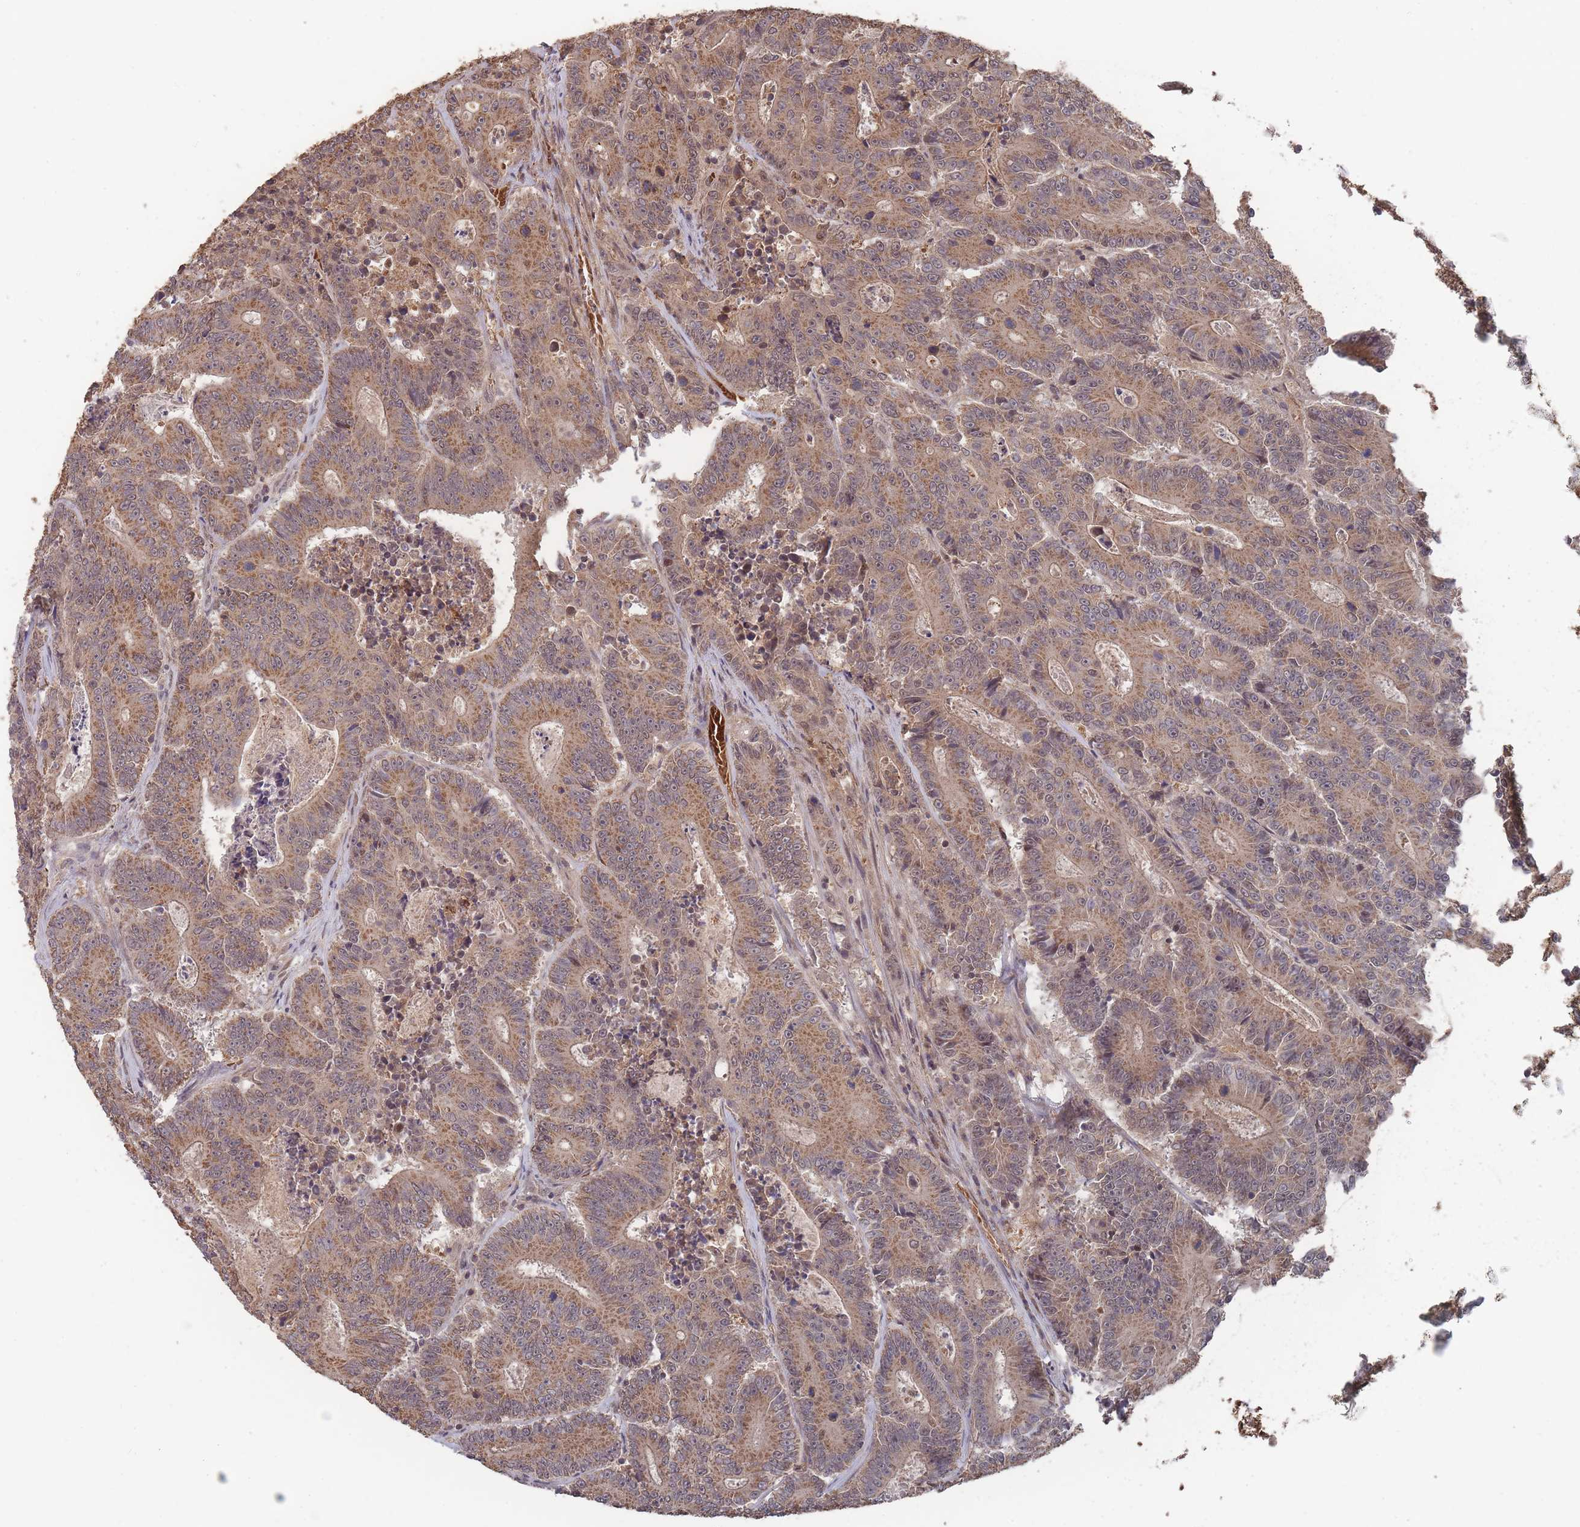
{"staining": {"intensity": "moderate", "quantity": ">75%", "location": "cytoplasmic/membranous"}, "tissue": "colorectal cancer", "cell_type": "Tumor cells", "image_type": "cancer", "snomed": [{"axis": "morphology", "description": "Adenocarcinoma, NOS"}, {"axis": "topography", "description": "Colon"}], "caption": "Immunohistochemistry micrograph of neoplastic tissue: colorectal cancer (adenocarcinoma) stained using immunohistochemistry shows medium levels of moderate protein expression localized specifically in the cytoplasmic/membranous of tumor cells, appearing as a cytoplasmic/membranous brown color.", "gene": "SF3B1", "patient": {"sex": "male", "age": 83}}